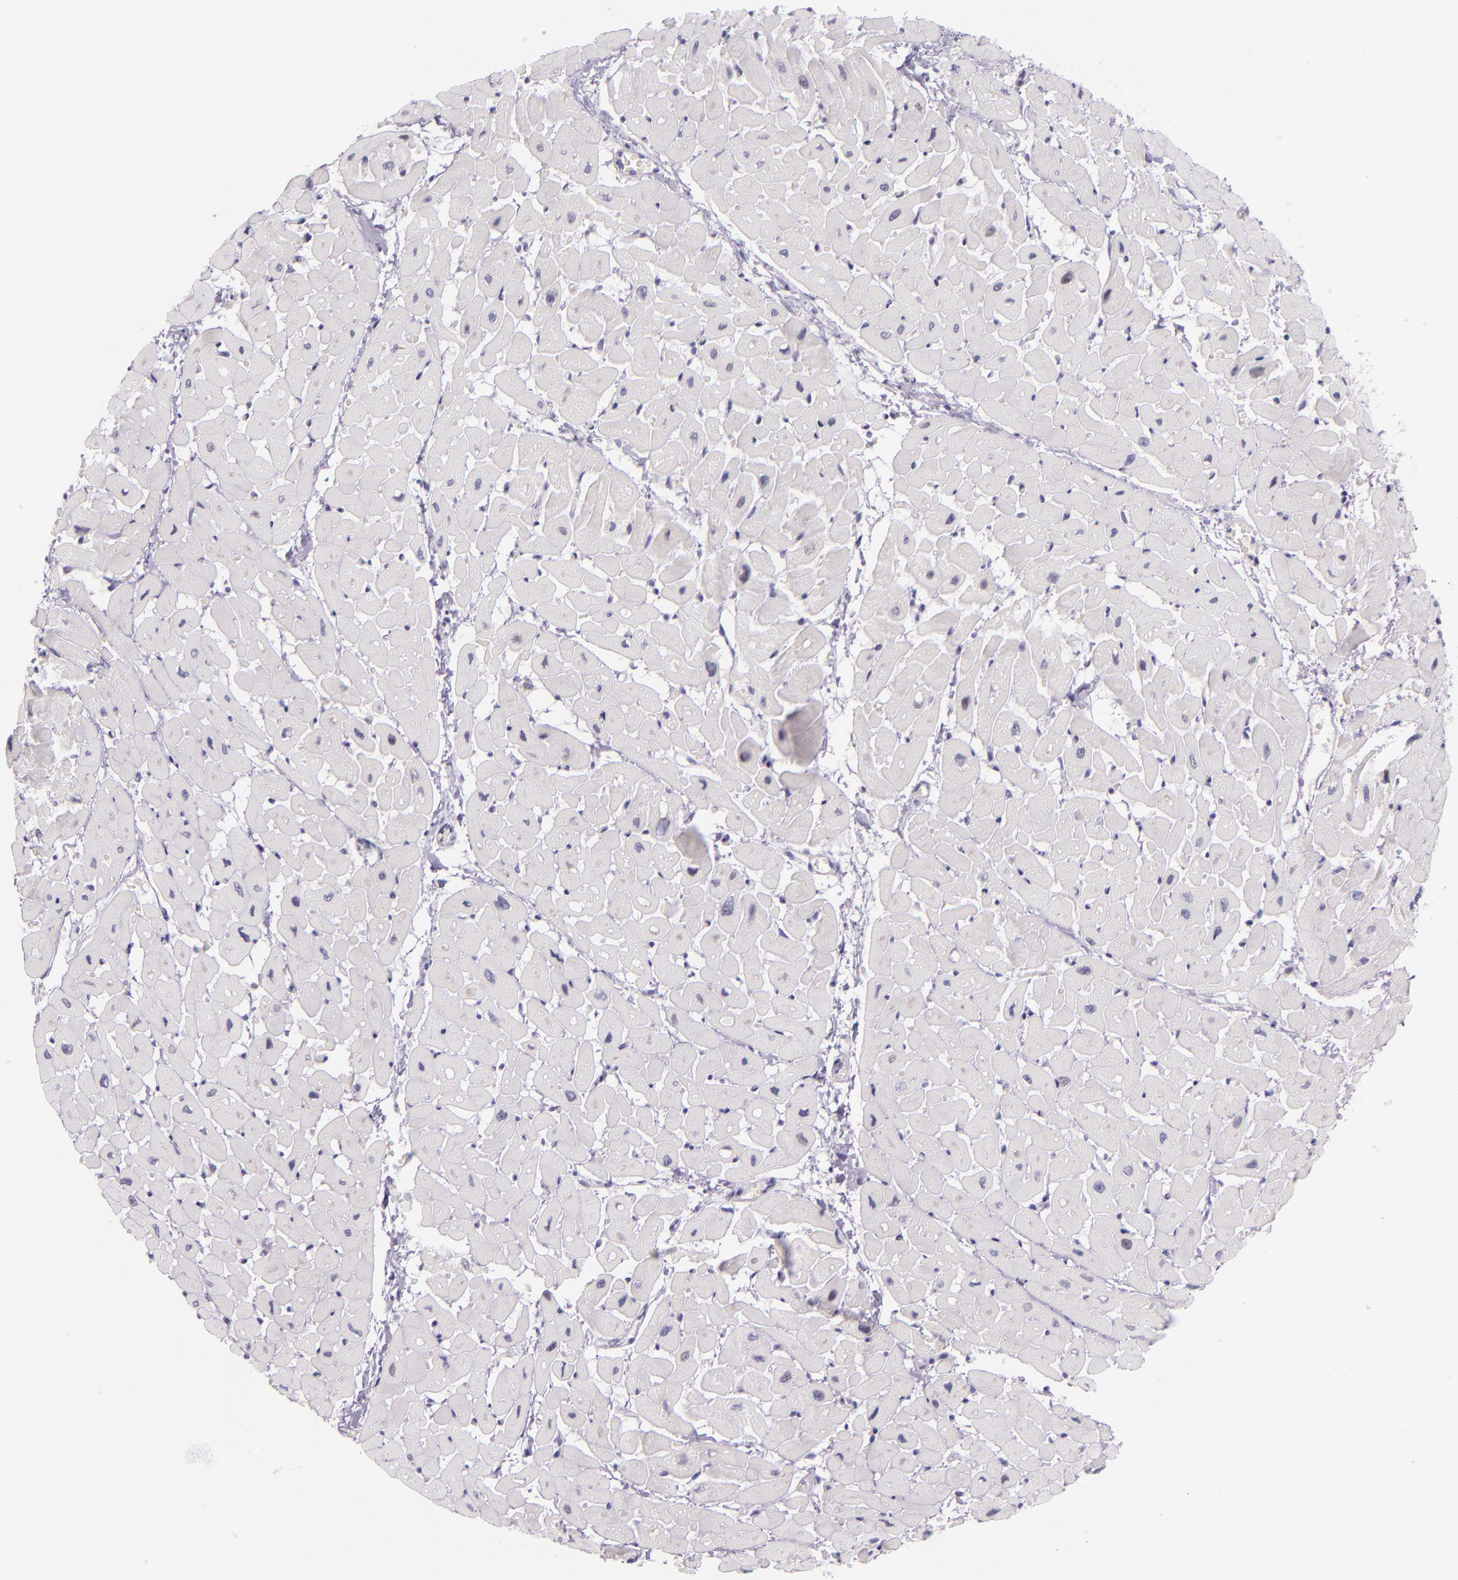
{"staining": {"intensity": "negative", "quantity": "none", "location": "none"}, "tissue": "heart muscle", "cell_type": "Cardiomyocytes", "image_type": "normal", "snomed": [{"axis": "morphology", "description": "Normal tissue, NOS"}, {"axis": "topography", "description": "Heart"}], "caption": "Immunohistochemistry image of unremarkable heart muscle: heart muscle stained with DAB displays no significant protein expression in cardiomyocytes.", "gene": "HSP90AA1", "patient": {"sex": "male", "age": 45}}